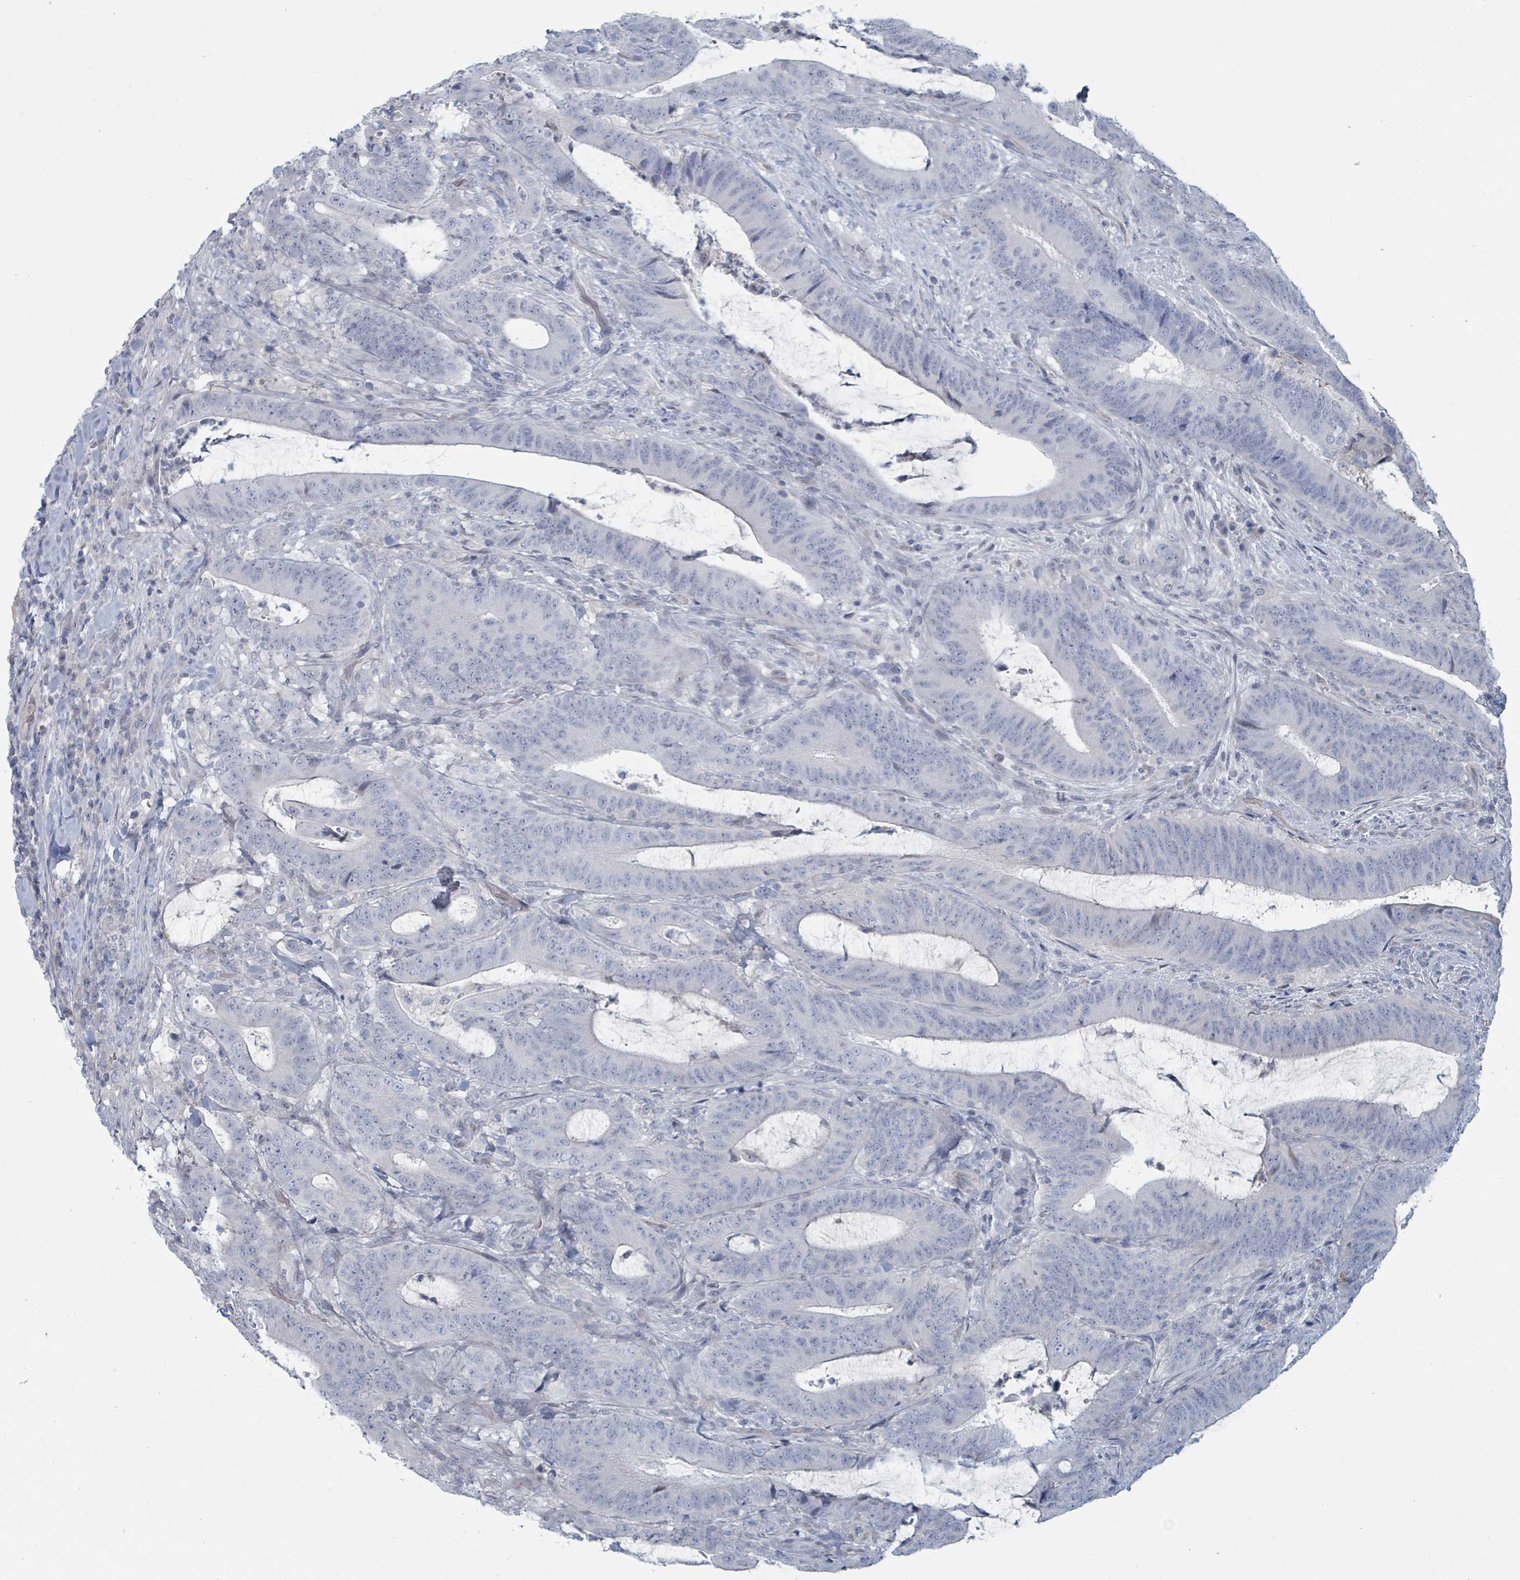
{"staining": {"intensity": "negative", "quantity": "none", "location": "none"}, "tissue": "colorectal cancer", "cell_type": "Tumor cells", "image_type": "cancer", "snomed": [{"axis": "morphology", "description": "Adenocarcinoma, NOS"}, {"axis": "topography", "description": "Colon"}], "caption": "DAB immunohistochemical staining of colorectal cancer (adenocarcinoma) demonstrates no significant positivity in tumor cells.", "gene": "SLC25A45", "patient": {"sex": "female", "age": 43}}